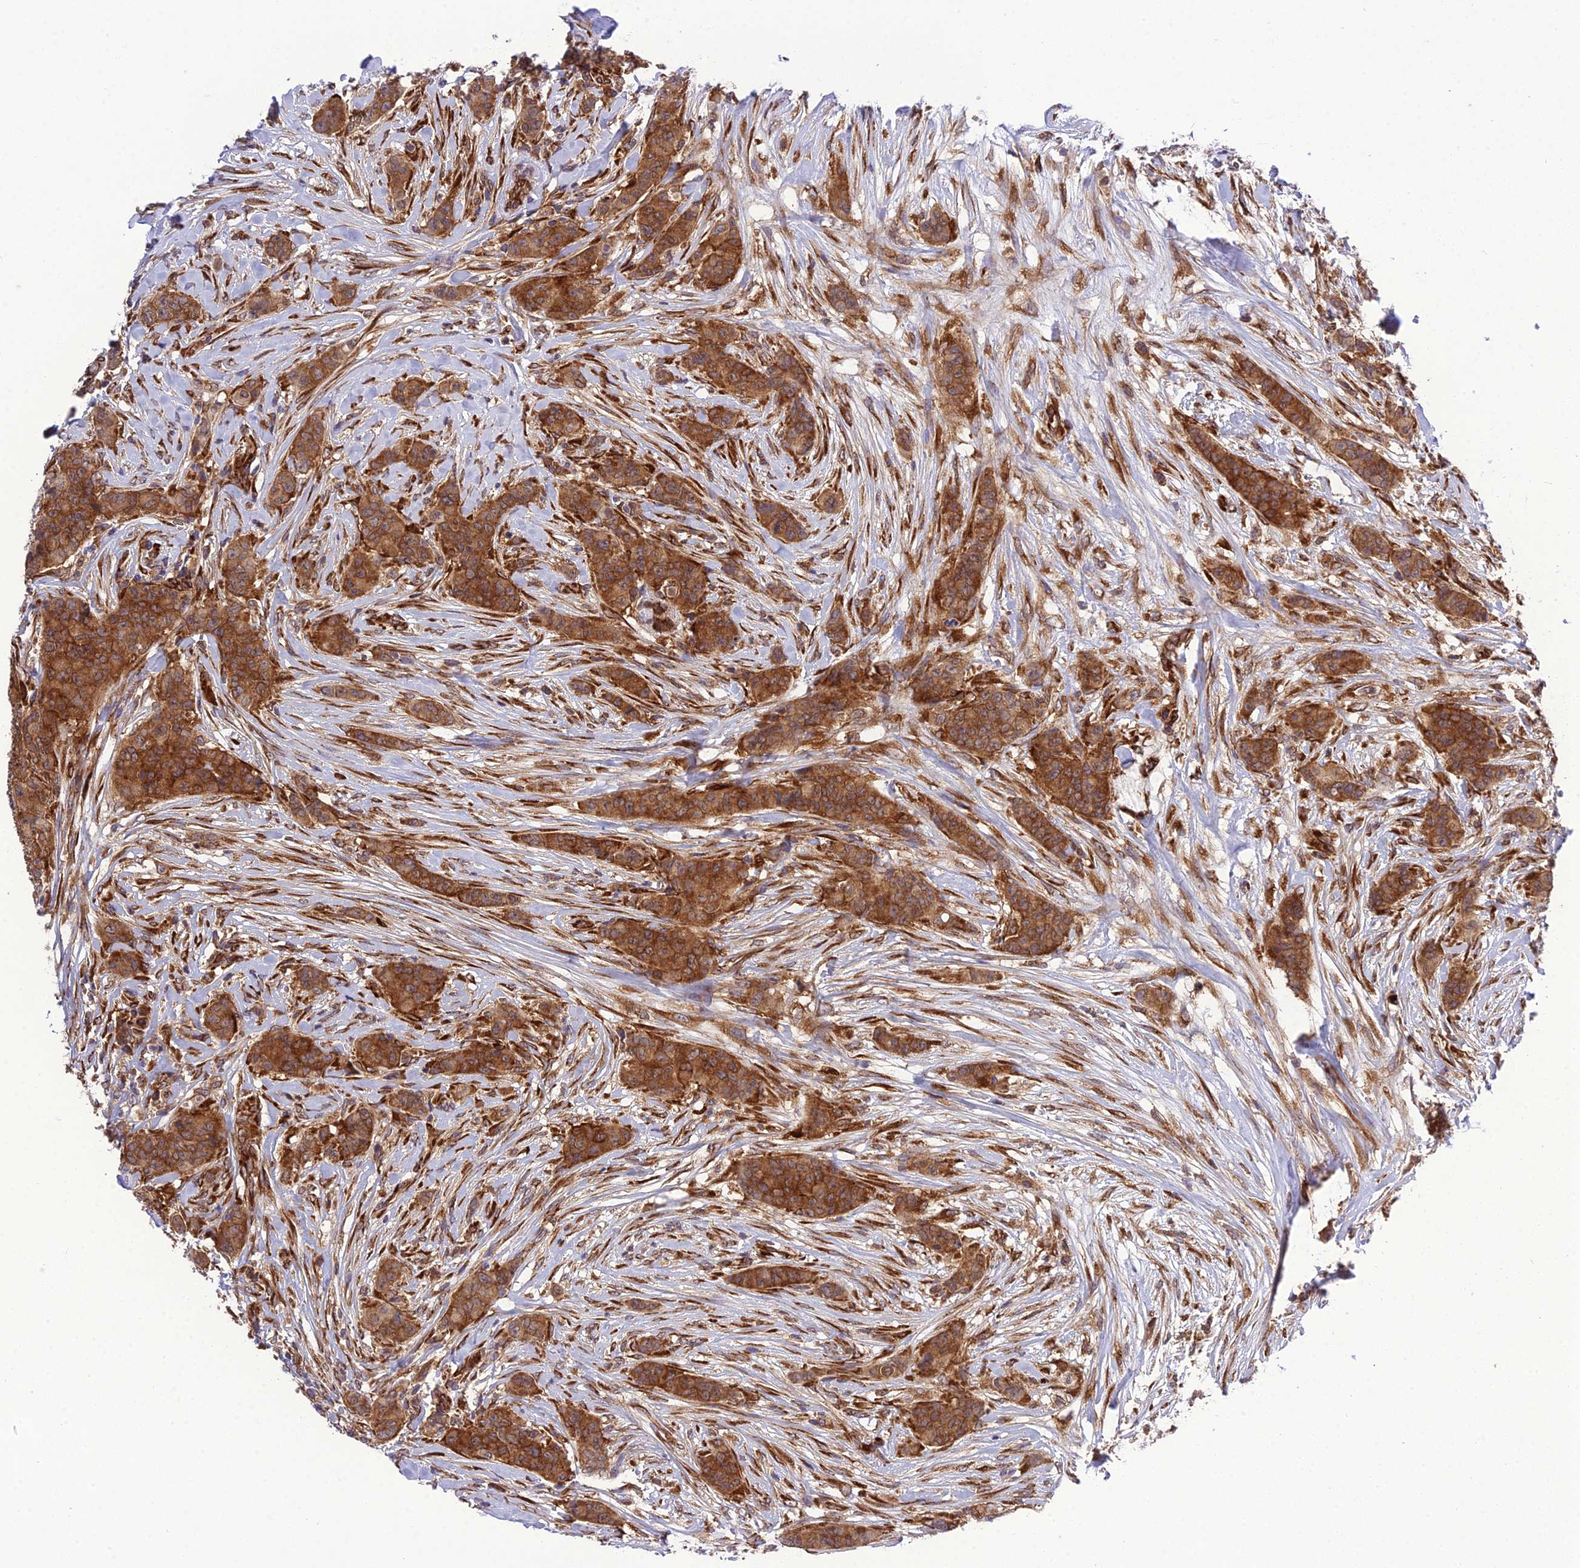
{"staining": {"intensity": "strong", "quantity": ">75%", "location": "cytoplasmic/membranous"}, "tissue": "breast cancer", "cell_type": "Tumor cells", "image_type": "cancer", "snomed": [{"axis": "morphology", "description": "Duct carcinoma"}, {"axis": "topography", "description": "Breast"}], "caption": "Immunohistochemistry histopathology image of human breast cancer stained for a protein (brown), which demonstrates high levels of strong cytoplasmic/membranous staining in about >75% of tumor cells.", "gene": "DHCR7", "patient": {"sex": "female", "age": 40}}